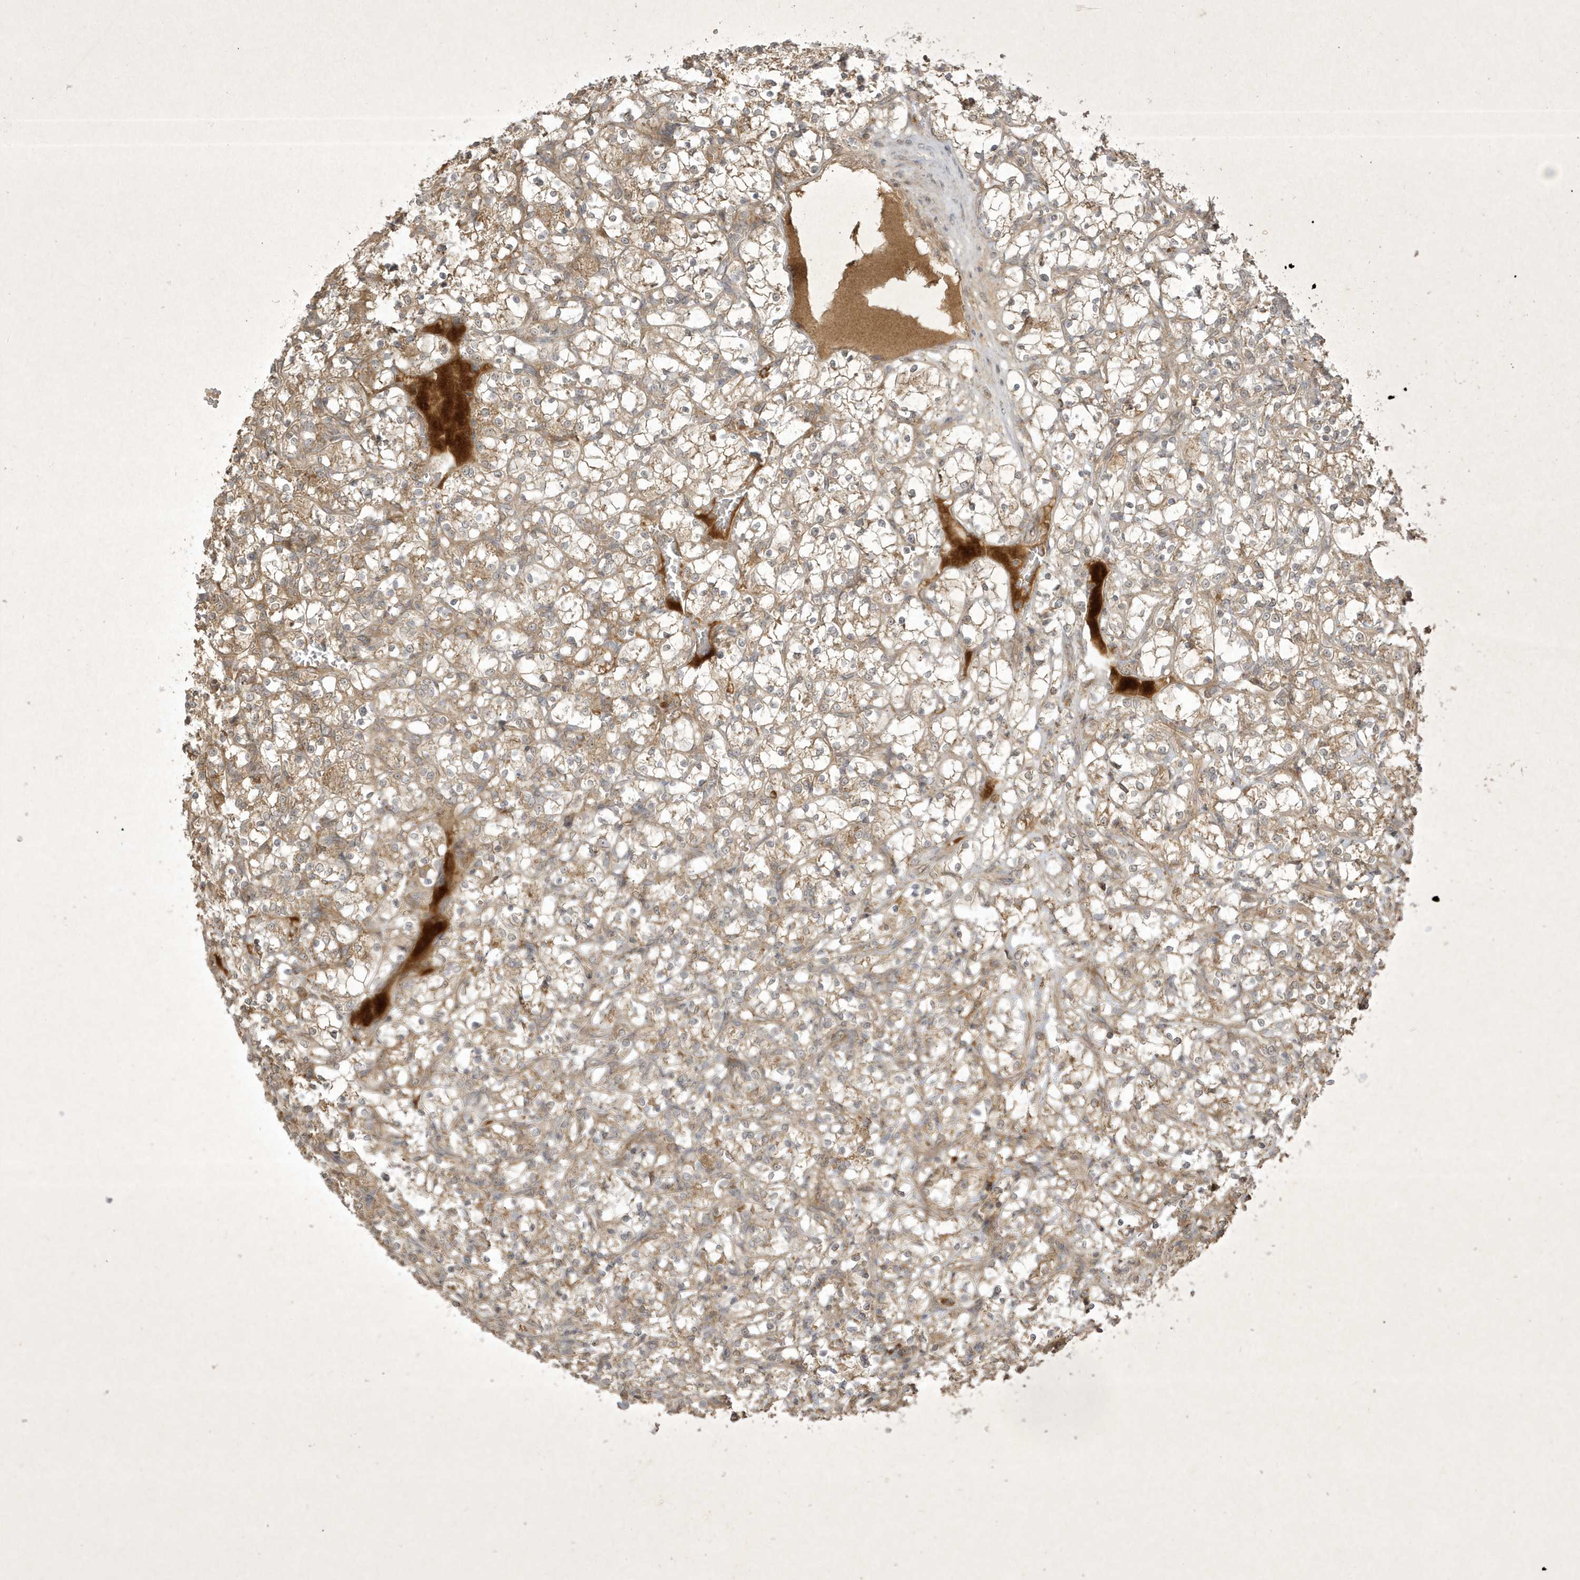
{"staining": {"intensity": "weak", "quantity": "<25%", "location": "cytoplasmic/membranous"}, "tissue": "renal cancer", "cell_type": "Tumor cells", "image_type": "cancer", "snomed": [{"axis": "morphology", "description": "Adenocarcinoma, NOS"}, {"axis": "topography", "description": "Kidney"}], "caption": "This is a image of IHC staining of renal cancer (adenocarcinoma), which shows no positivity in tumor cells. (DAB (3,3'-diaminobenzidine) IHC with hematoxylin counter stain).", "gene": "FAM83C", "patient": {"sex": "female", "age": 69}}